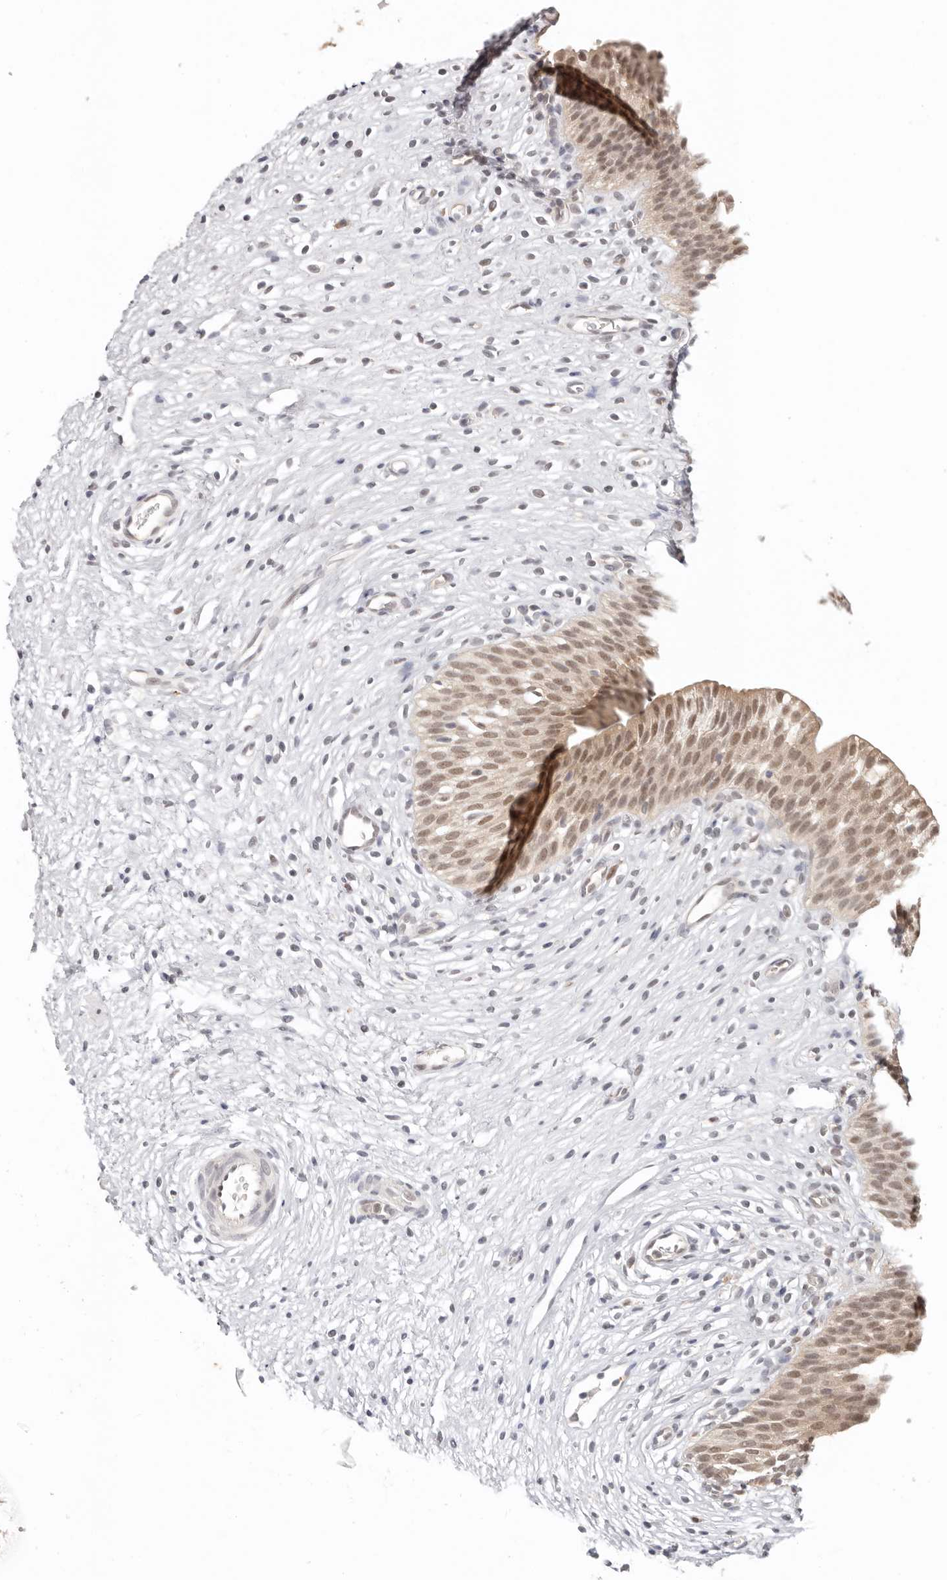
{"staining": {"intensity": "moderate", "quantity": ">75%", "location": "cytoplasmic/membranous,nuclear"}, "tissue": "urinary bladder", "cell_type": "Urothelial cells", "image_type": "normal", "snomed": [{"axis": "morphology", "description": "Normal tissue, NOS"}, {"axis": "topography", "description": "Urinary bladder"}], "caption": "The histopathology image demonstrates immunohistochemical staining of unremarkable urinary bladder. There is moderate cytoplasmic/membranous,nuclear staining is appreciated in approximately >75% of urothelial cells. (IHC, brightfield microscopy, high magnification).", "gene": "LARP7", "patient": {"sex": "male", "age": 1}}